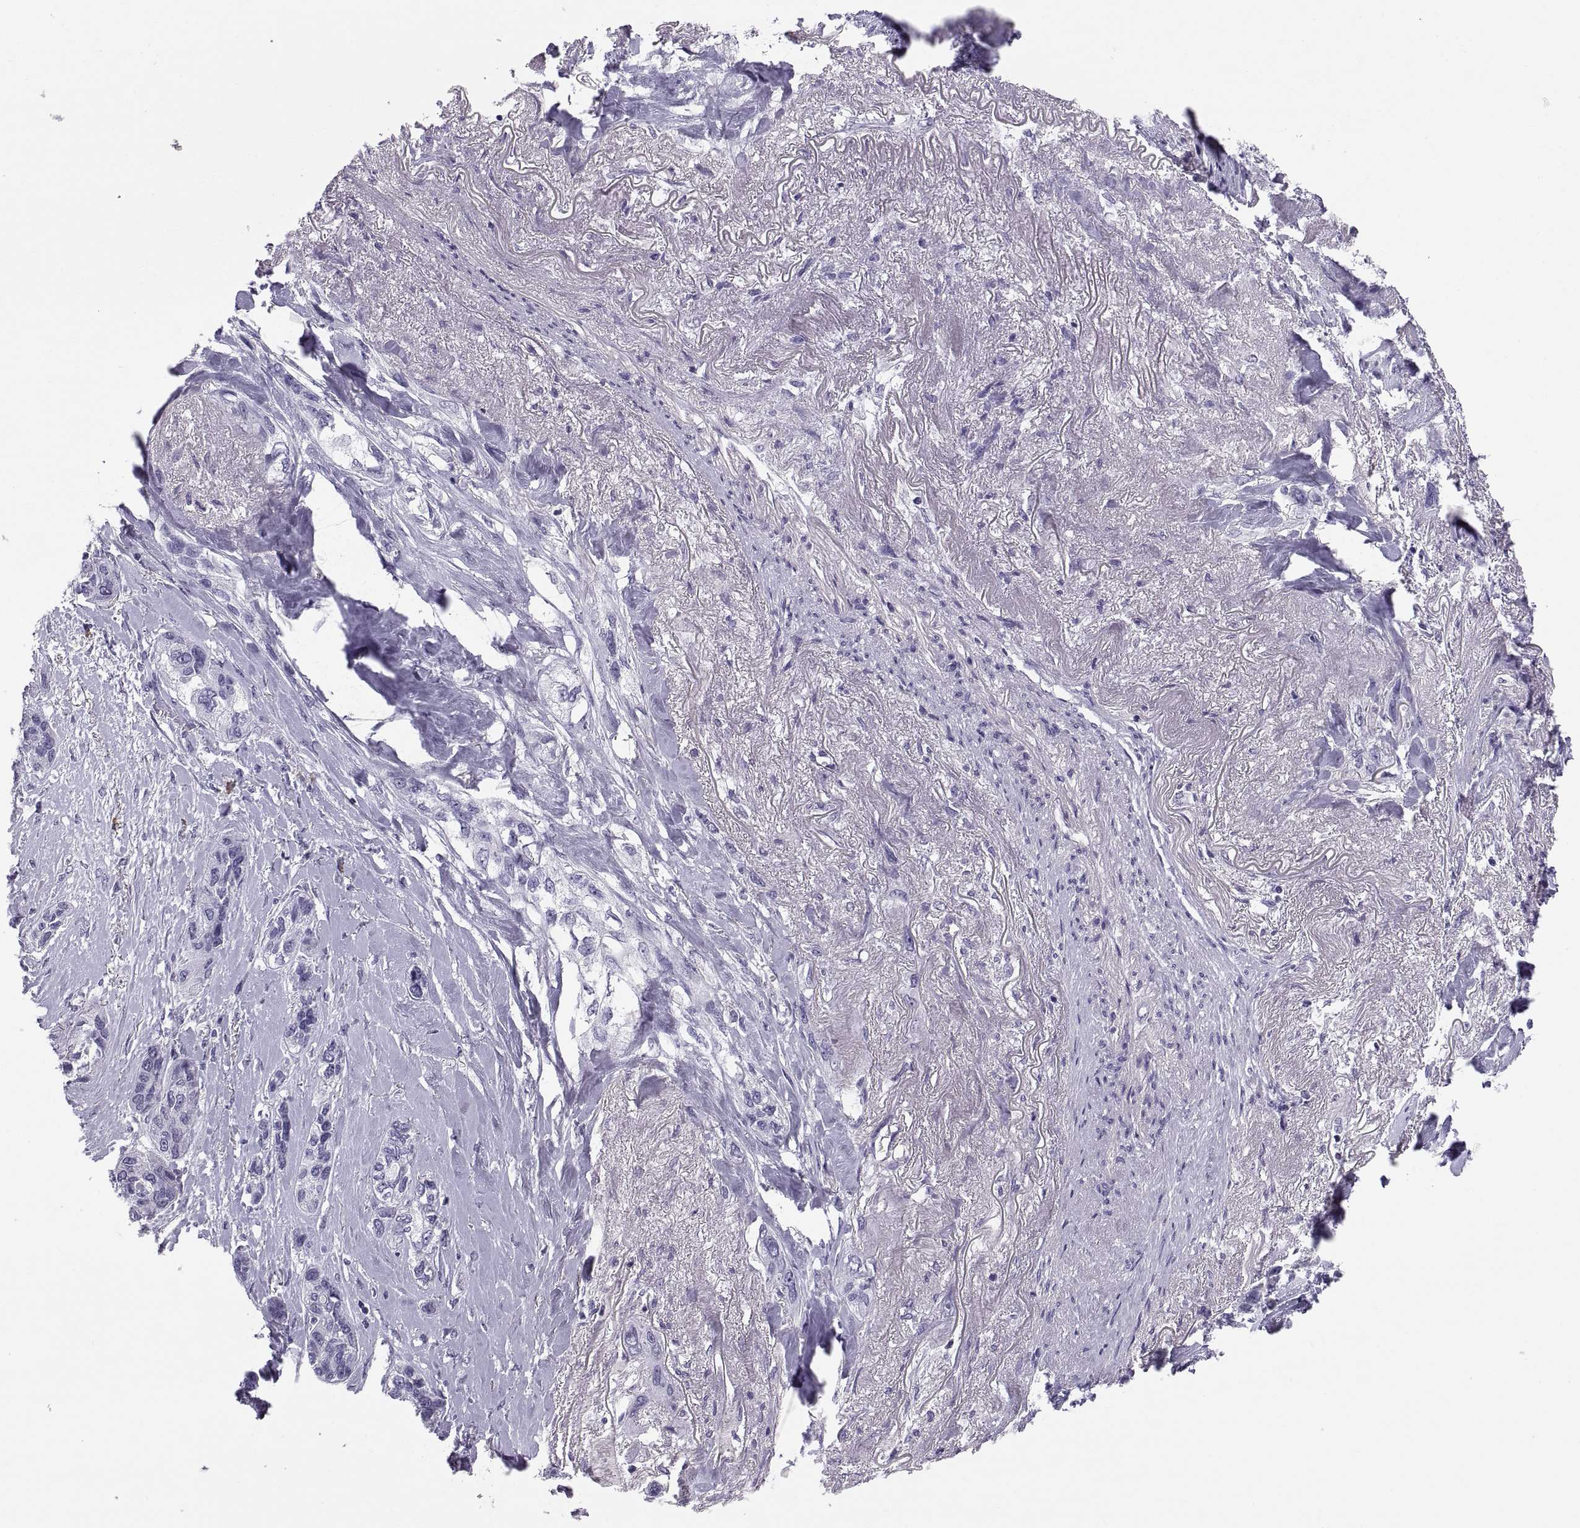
{"staining": {"intensity": "negative", "quantity": "none", "location": "none"}, "tissue": "lung cancer", "cell_type": "Tumor cells", "image_type": "cancer", "snomed": [{"axis": "morphology", "description": "Squamous cell carcinoma, NOS"}, {"axis": "topography", "description": "Lung"}], "caption": "There is no significant staining in tumor cells of squamous cell carcinoma (lung).", "gene": "CT47A10", "patient": {"sex": "female", "age": 70}}